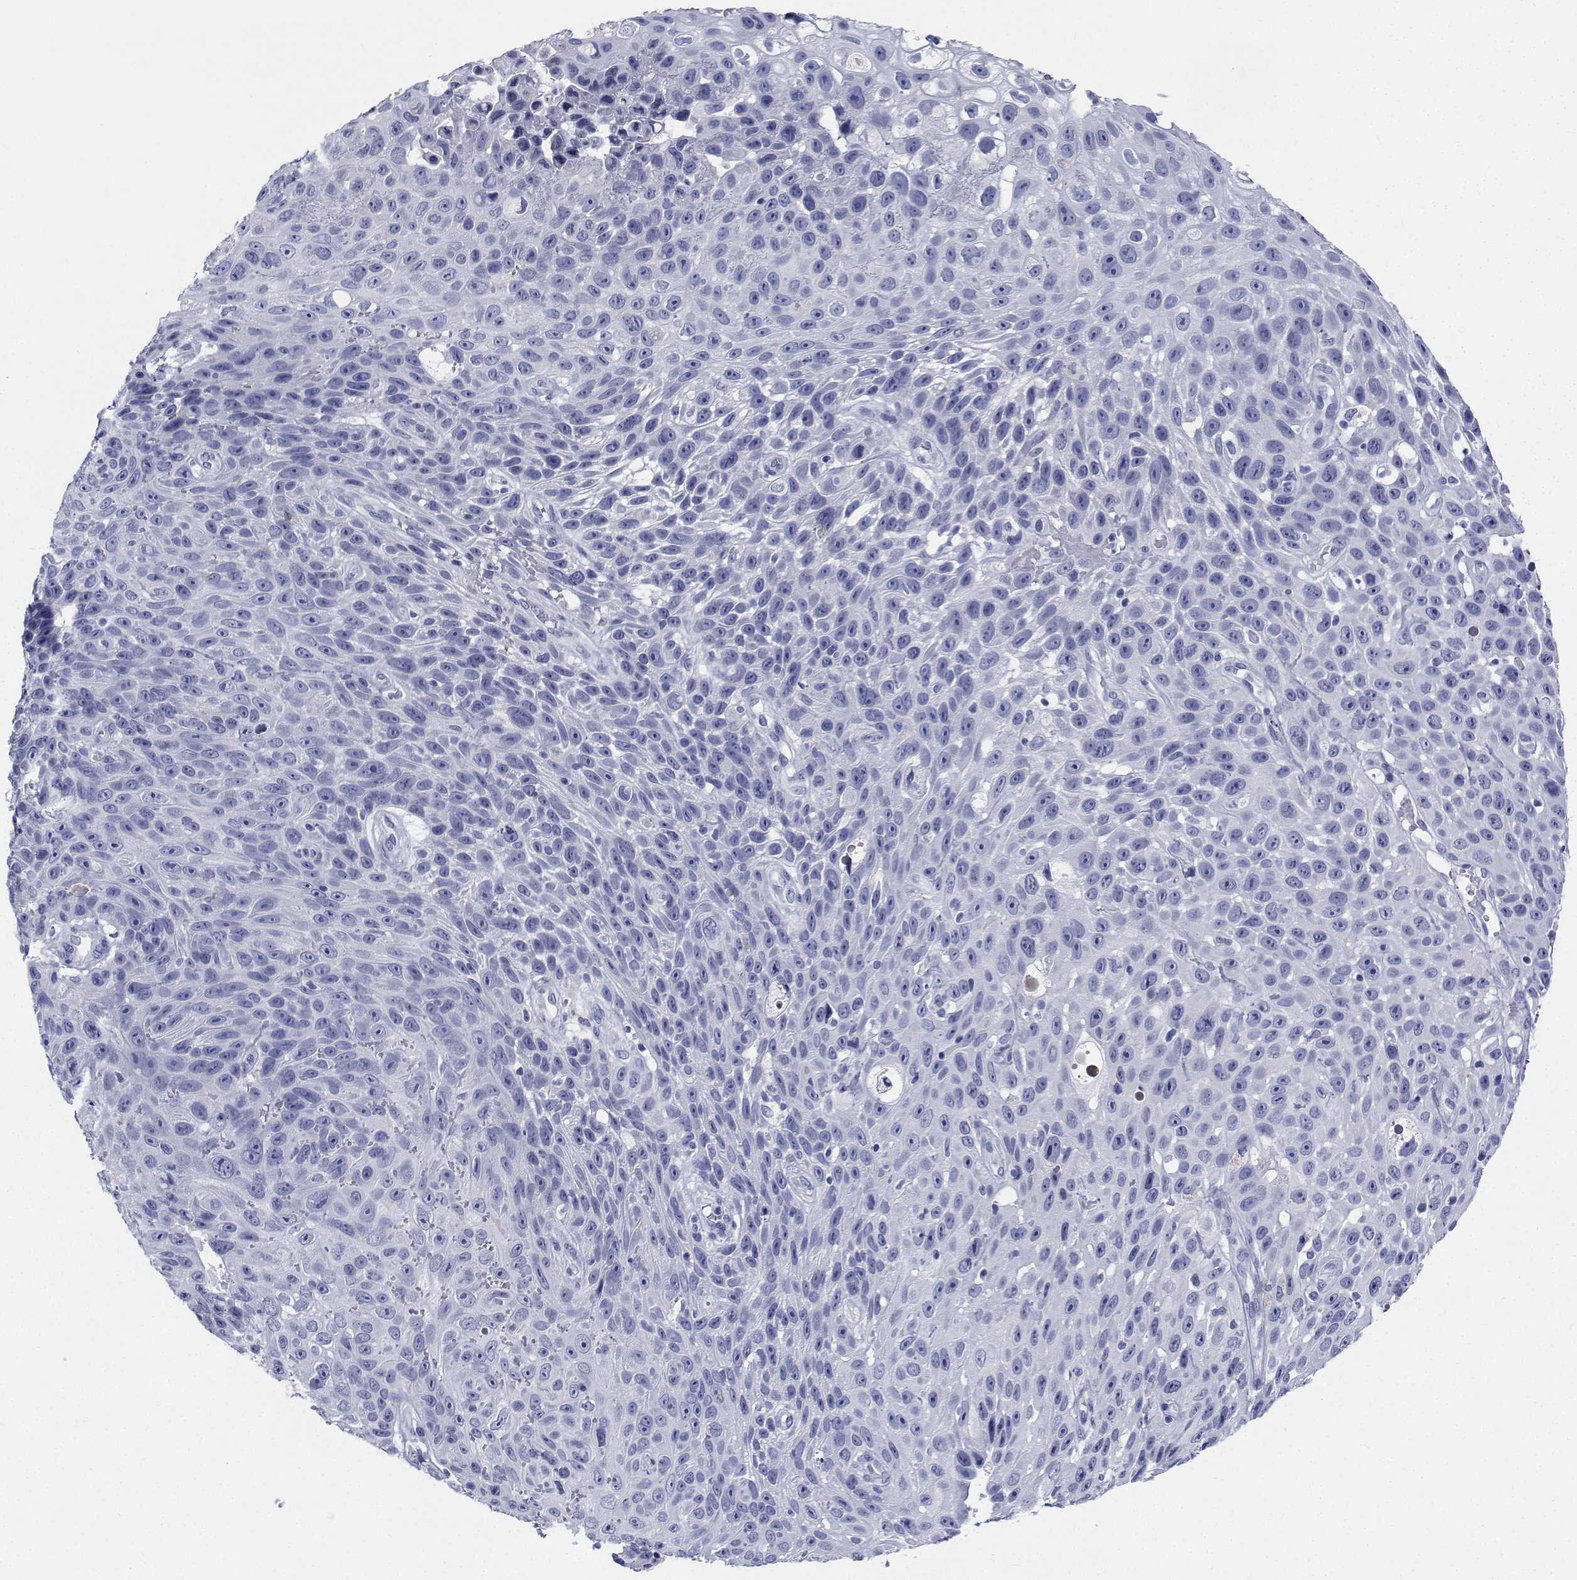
{"staining": {"intensity": "negative", "quantity": "none", "location": "none"}, "tissue": "skin cancer", "cell_type": "Tumor cells", "image_type": "cancer", "snomed": [{"axis": "morphology", "description": "Squamous cell carcinoma, NOS"}, {"axis": "topography", "description": "Skin"}], "caption": "Histopathology image shows no significant protein staining in tumor cells of squamous cell carcinoma (skin).", "gene": "PLXNA4", "patient": {"sex": "male", "age": 82}}